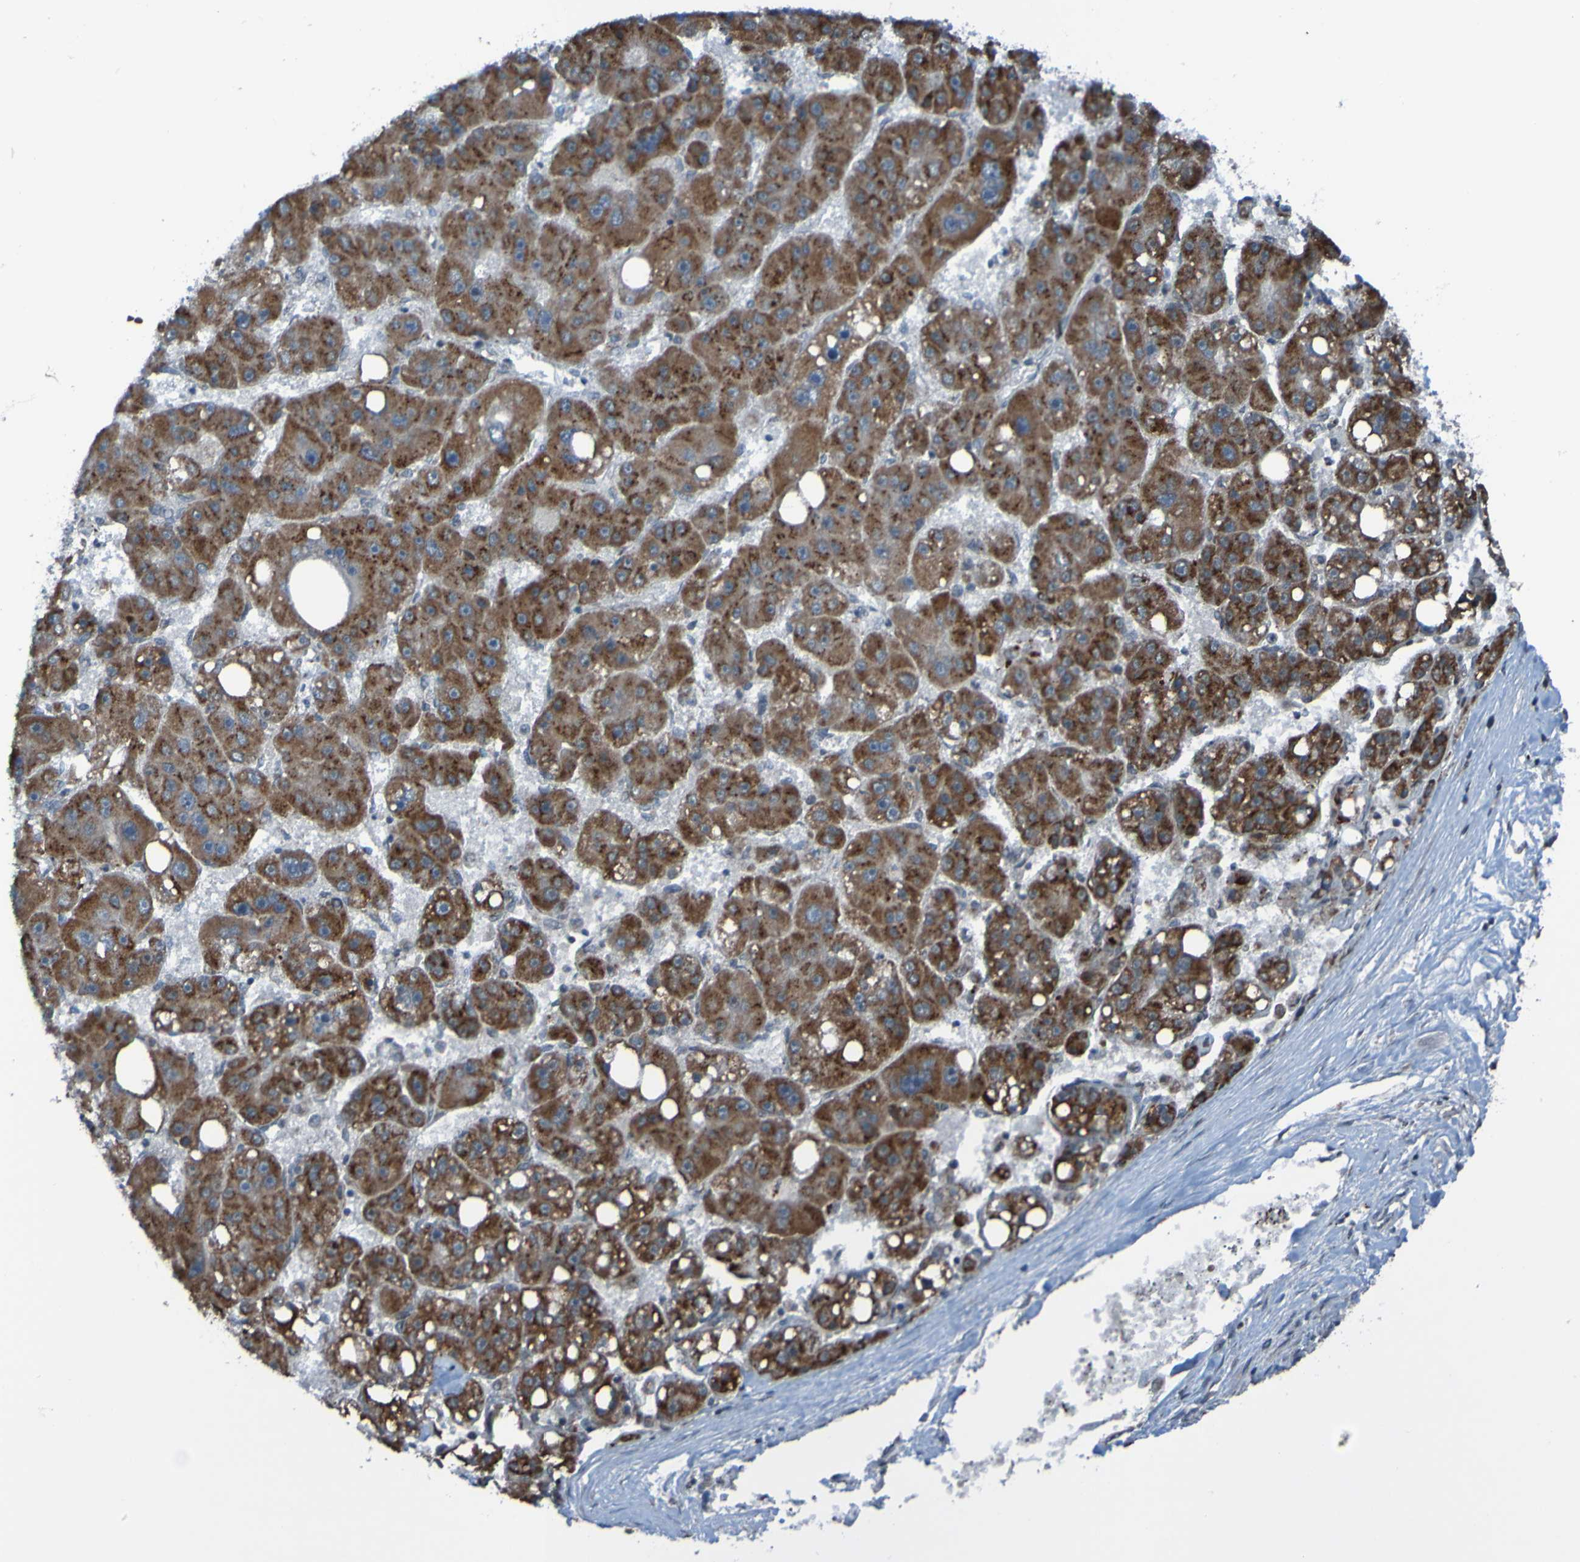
{"staining": {"intensity": "moderate", "quantity": ">75%", "location": "cytoplasmic/membranous"}, "tissue": "liver cancer", "cell_type": "Tumor cells", "image_type": "cancer", "snomed": [{"axis": "morphology", "description": "Carcinoma, Hepatocellular, NOS"}, {"axis": "topography", "description": "Liver"}], "caption": "Hepatocellular carcinoma (liver) stained with a brown dye shows moderate cytoplasmic/membranous positive staining in approximately >75% of tumor cells.", "gene": "UNG", "patient": {"sex": "female", "age": 61}}